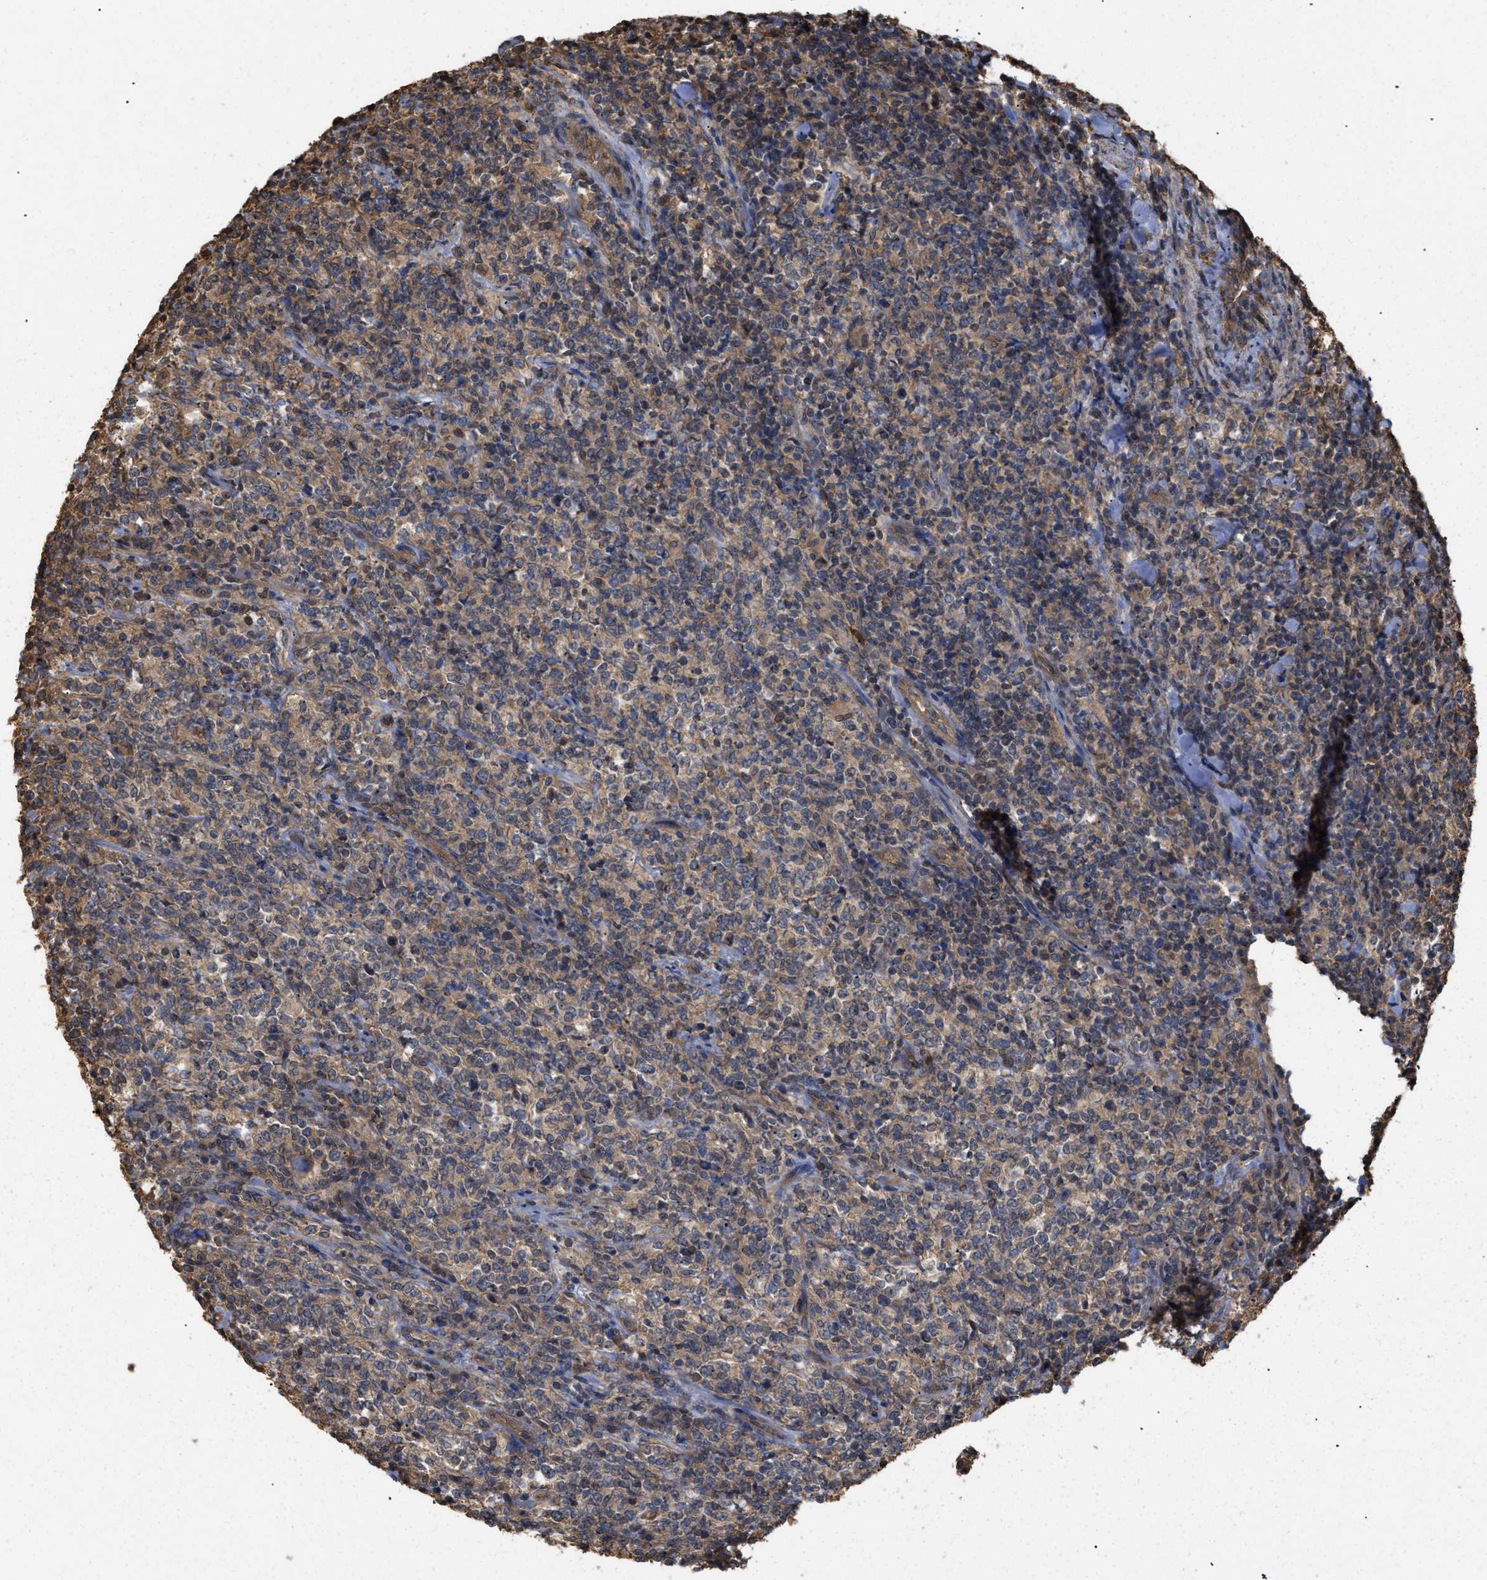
{"staining": {"intensity": "moderate", "quantity": ">75%", "location": "cytoplasmic/membranous"}, "tissue": "lymphoma", "cell_type": "Tumor cells", "image_type": "cancer", "snomed": [{"axis": "morphology", "description": "Malignant lymphoma, non-Hodgkin's type, High grade"}, {"axis": "topography", "description": "Soft tissue"}], "caption": "Immunohistochemical staining of human lymphoma displays medium levels of moderate cytoplasmic/membranous protein staining in about >75% of tumor cells.", "gene": "CALM1", "patient": {"sex": "male", "age": 18}}